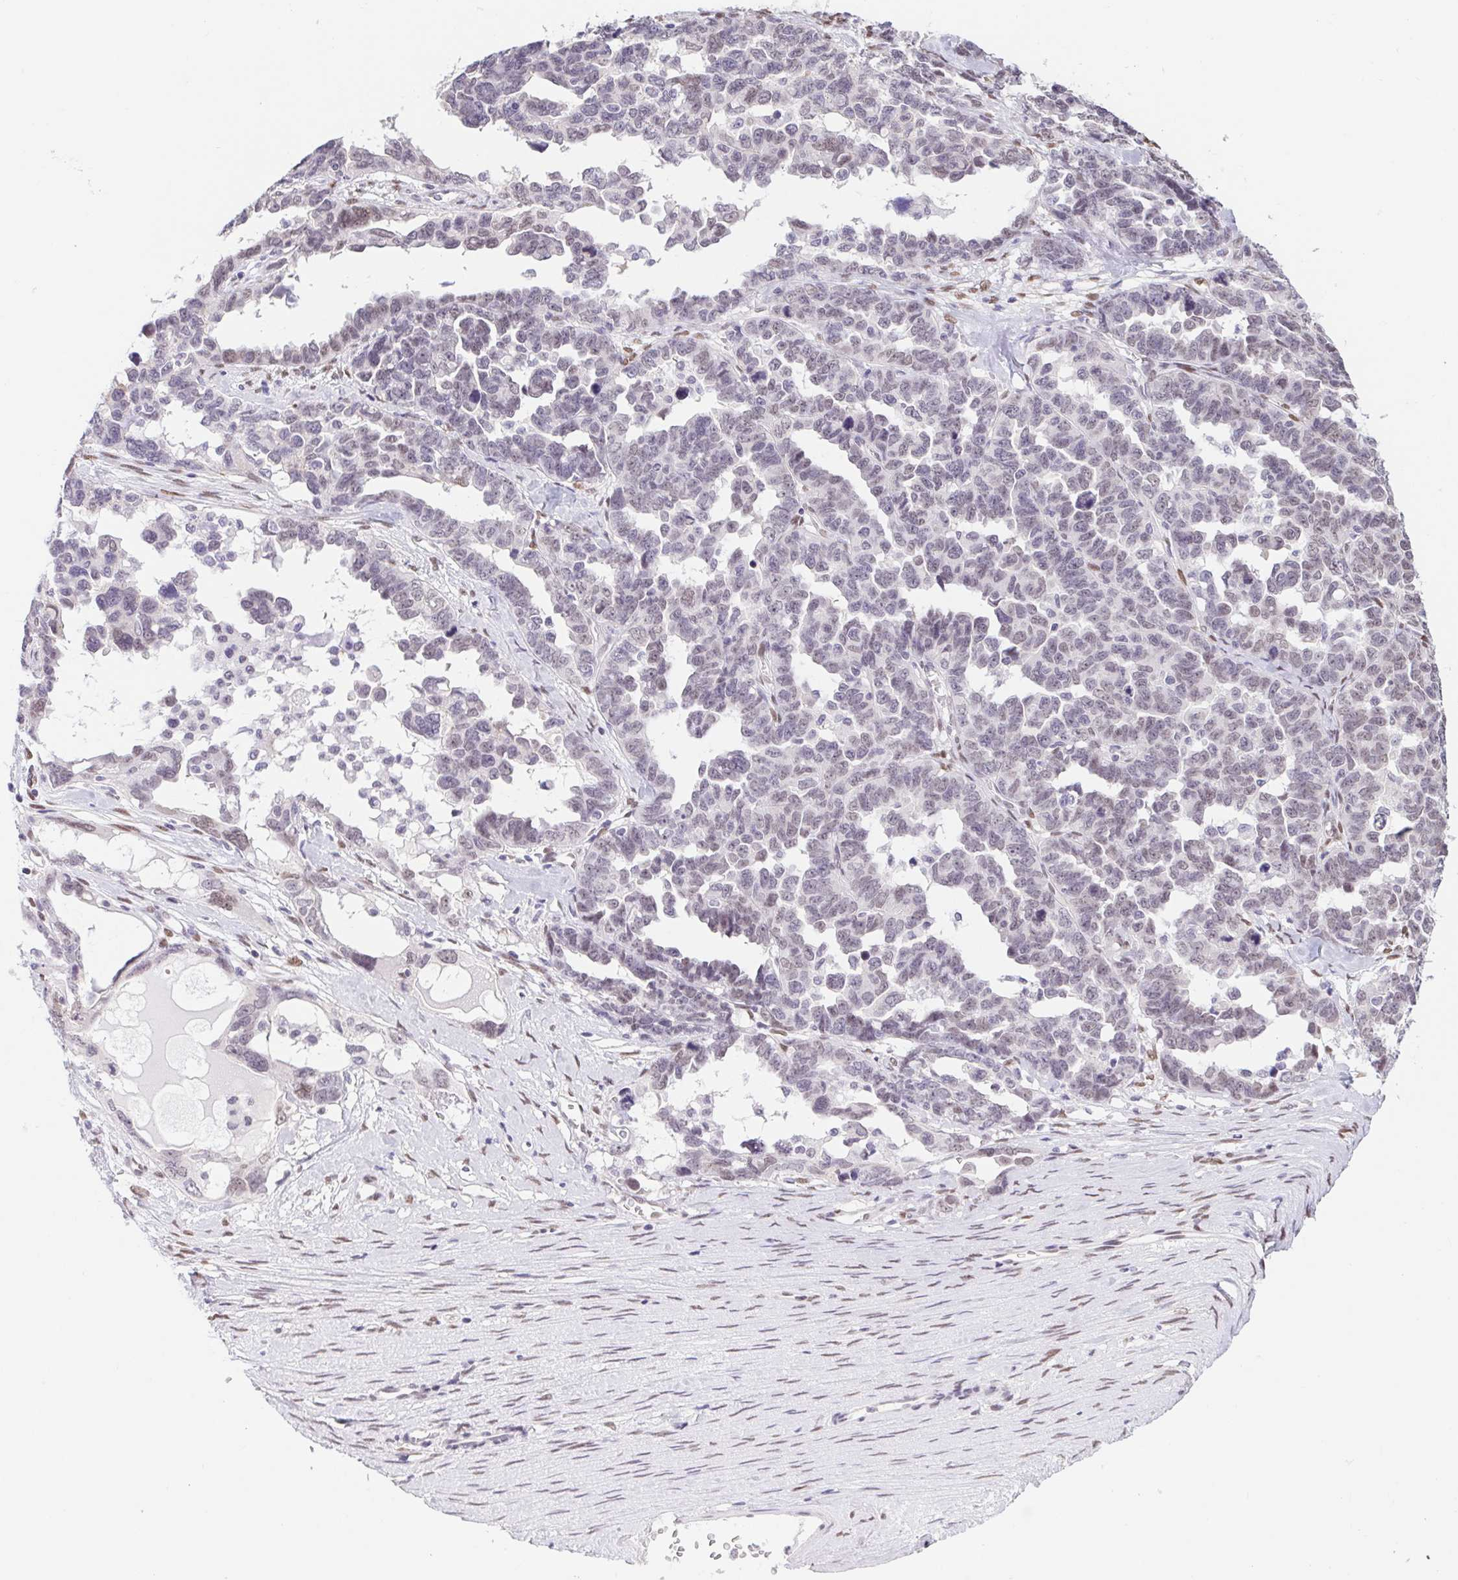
{"staining": {"intensity": "weak", "quantity": "25%-75%", "location": "nuclear"}, "tissue": "ovarian cancer", "cell_type": "Tumor cells", "image_type": "cancer", "snomed": [{"axis": "morphology", "description": "Cystadenocarcinoma, serous, NOS"}, {"axis": "topography", "description": "Ovary"}], "caption": "Brown immunohistochemical staining in human serous cystadenocarcinoma (ovarian) demonstrates weak nuclear positivity in approximately 25%-75% of tumor cells. The staining was performed using DAB to visualize the protein expression in brown, while the nuclei were stained in blue with hematoxylin (Magnification: 20x).", "gene": "CAND1", "patient": {"sex": "female", "age": 69}}